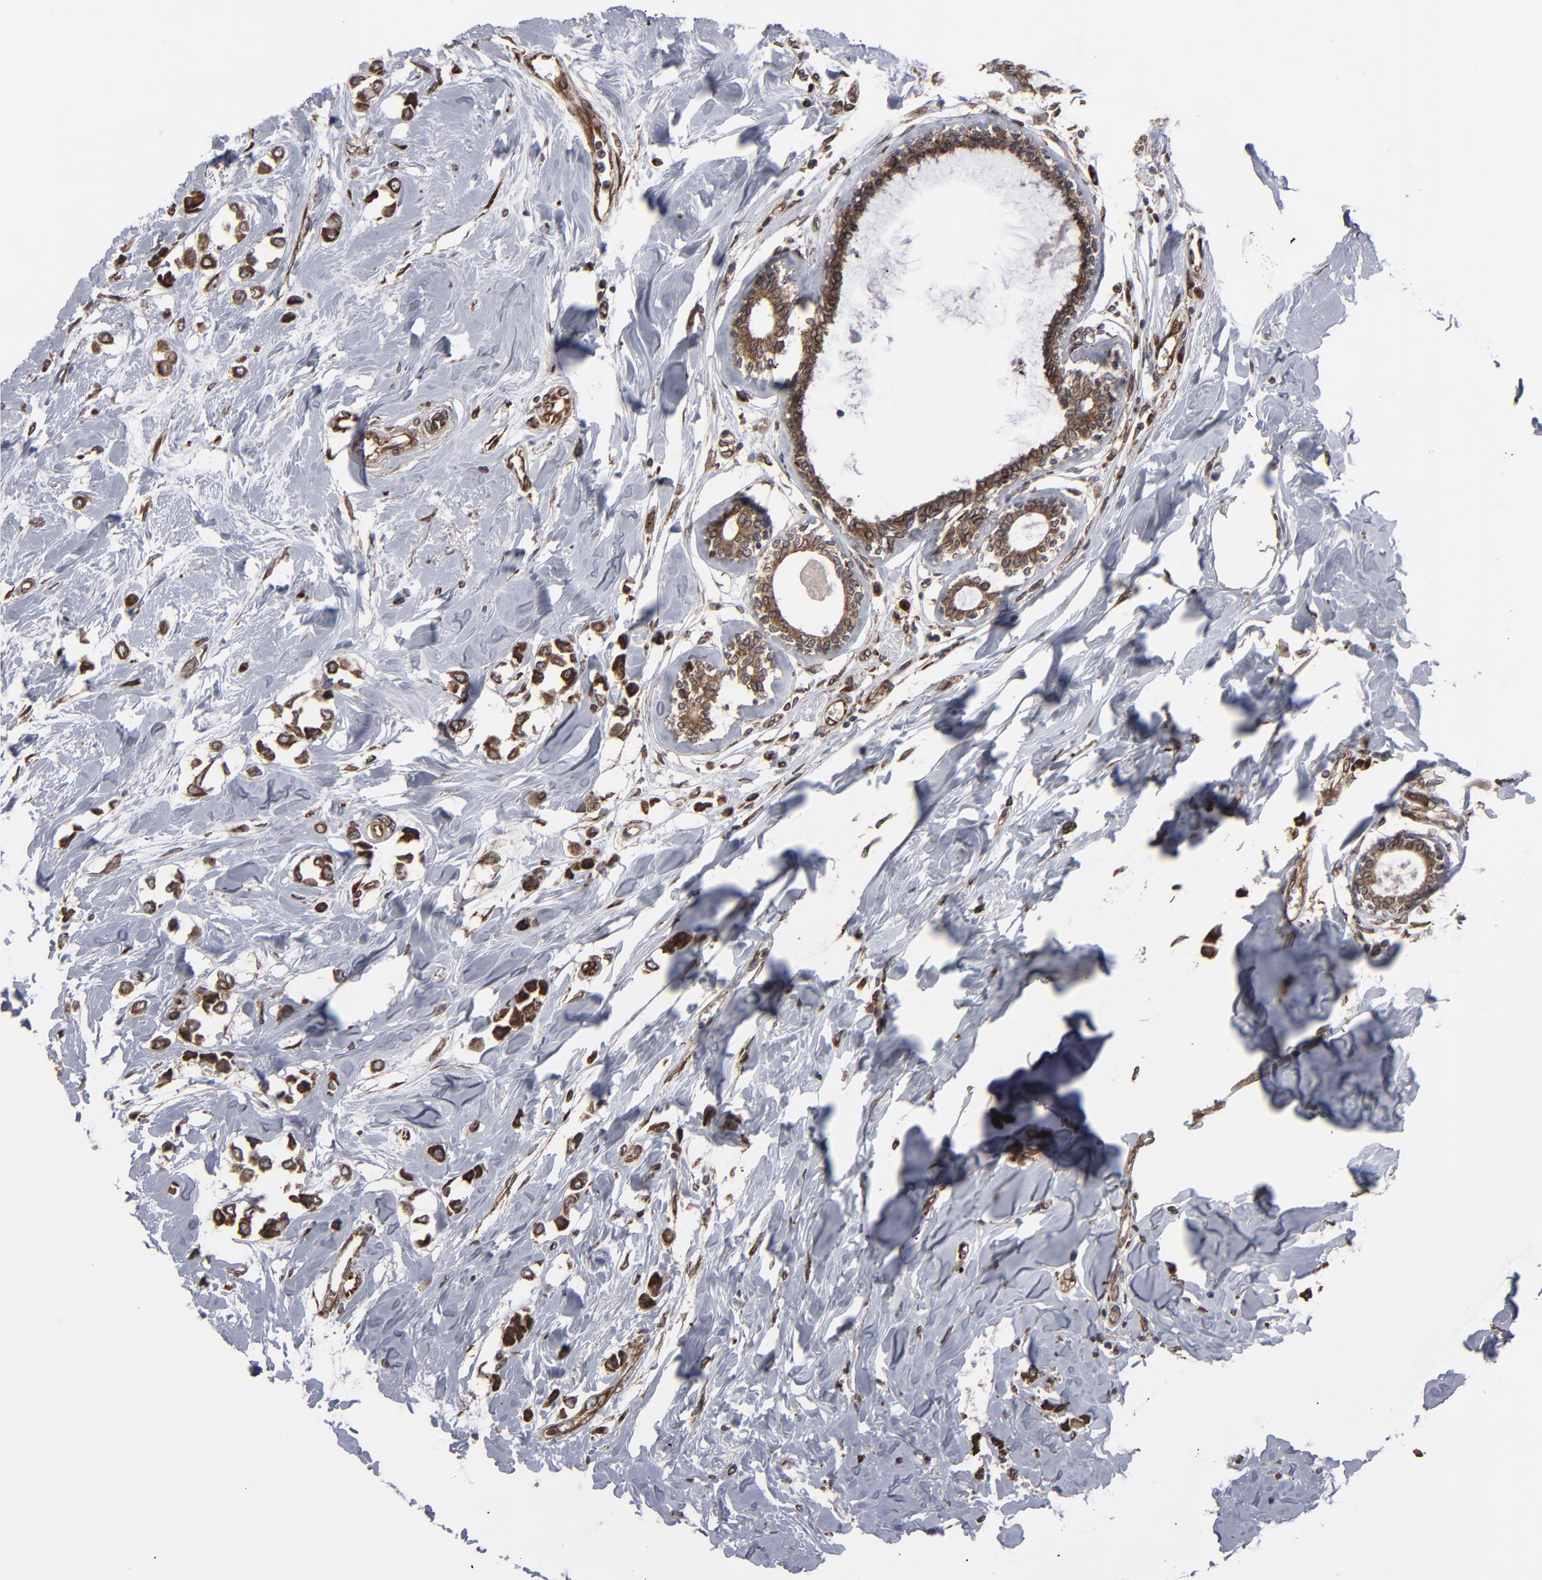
{"staining": {"intensity": "moderate", "quantity": ">75%", "location": "cytoplasmic/membranous"}, "tissue": "breast cancer", "cell_type": "Tumor cells", "image_type": "cancer", "snomed": [{"axis": "morphology", "description": "Lobular carcinoma"}, {"axis": "topography", "description": "Breast"}], "caption": "Brown immunohistochemical staining in human breast lobular carcinoma shows moderate cytoplasmic/membranous staining in approximately >75% of tumor cells.", "gene": "CNIH1", "patient": {"sex": "female", "age": 51}}